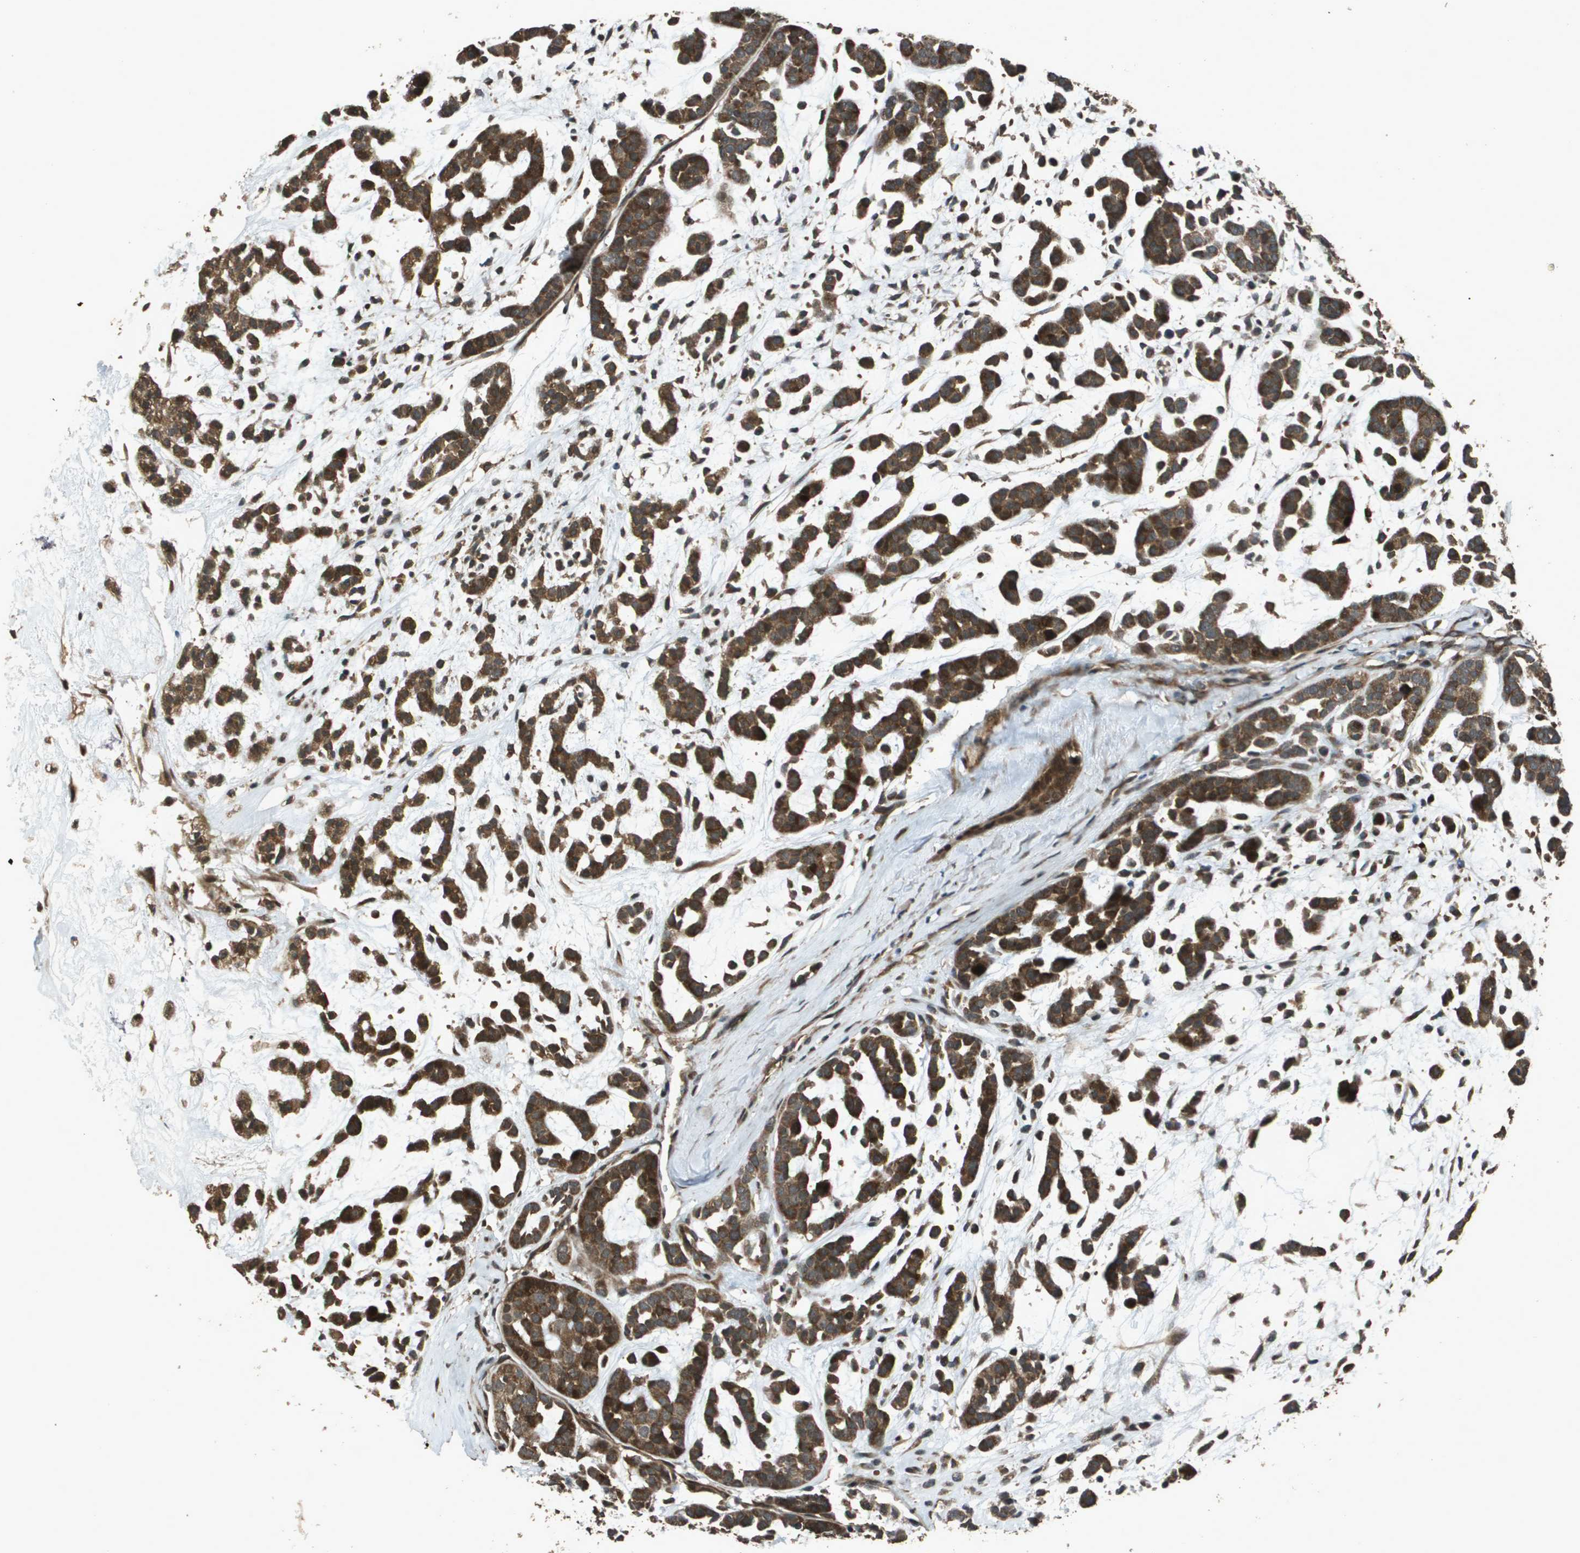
{"staining": {"intensity": "strong", "quantity": ">75%", "location": "cytoplasmic/membranous"}, "tissue": "head and neck cancer", "cell_type": "Tumor cells", "image_type": "cancer", "snomed": [{"axis": "morphology", "description": "Adenocarcinoma, NOS"}, {"axis": "morphology", "description": "Adenoma, NOS"}, {"axis": "topography", "description": "Head-Neck"}], "caption": "Immunohistochemical staining of human head and neck cancer shows strong cytoplasmic/membranous protein staining in approximately >75% of tumor cells.", "gene": "FIG4", "patient": {"sex": "female", "age": 55}}